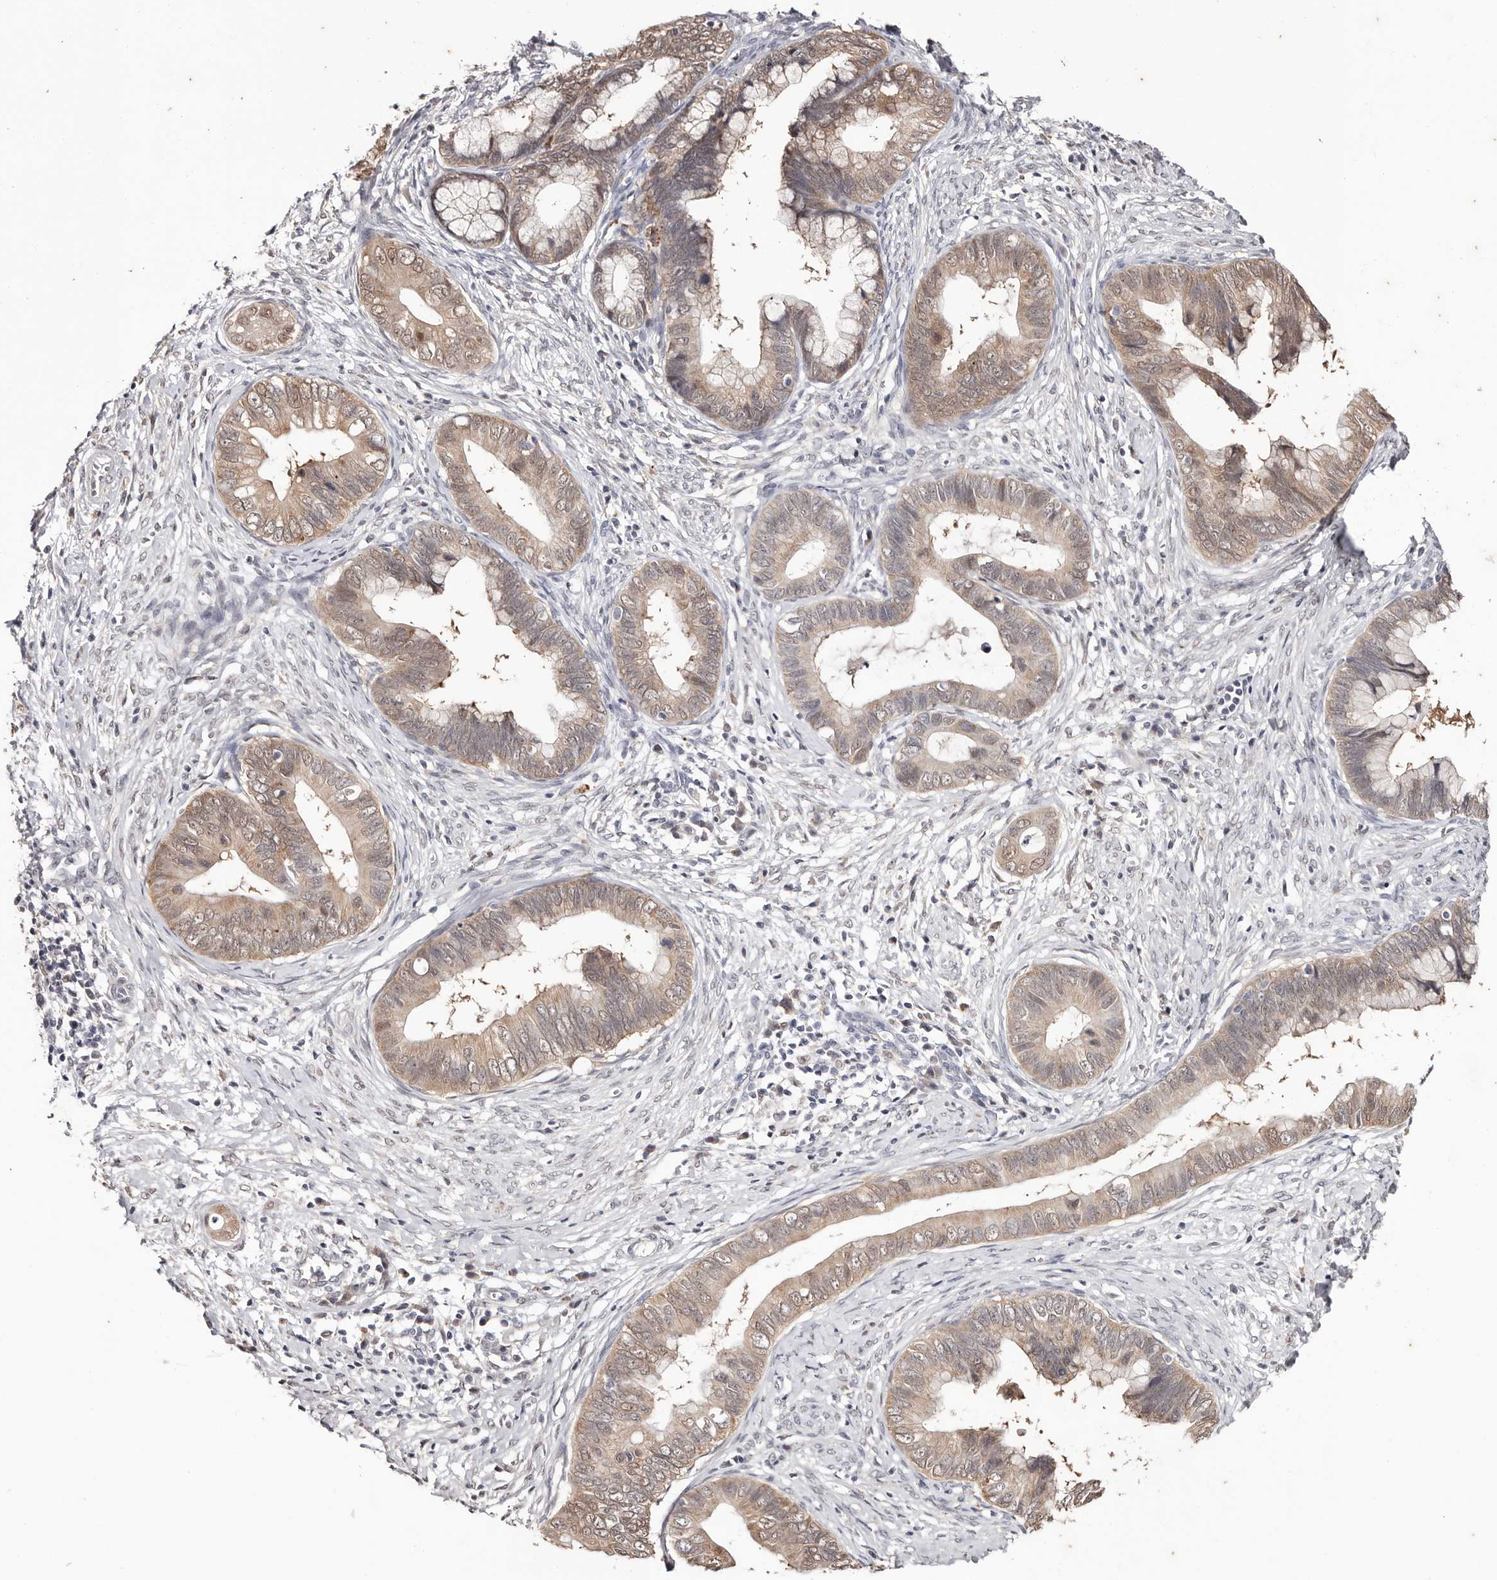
{"staining": {"intensity": "moderate", "quantity": ">75%", "location": "cytoplasmic/membranous,nuclear"}, "tissue": "cervical cancer", "cell_type": "Tumor cells", "image_type": "cancer", "snomed": [{"axis": "morphology", "description": "Adenocarcinoma, NOS"}, {"axis": "topography", "description": "Cervix"}], "caption": "Cervical cancer stained with DAB IHC demonstrates medium levels of moderate cytoplasmic/membranous and nuclear staining in approximately >75% of tumor cells. (IHC, brightfield microscopy, high magnification).", "gene": "TYW3", "patient": {"sex": "female", "age": 44}}